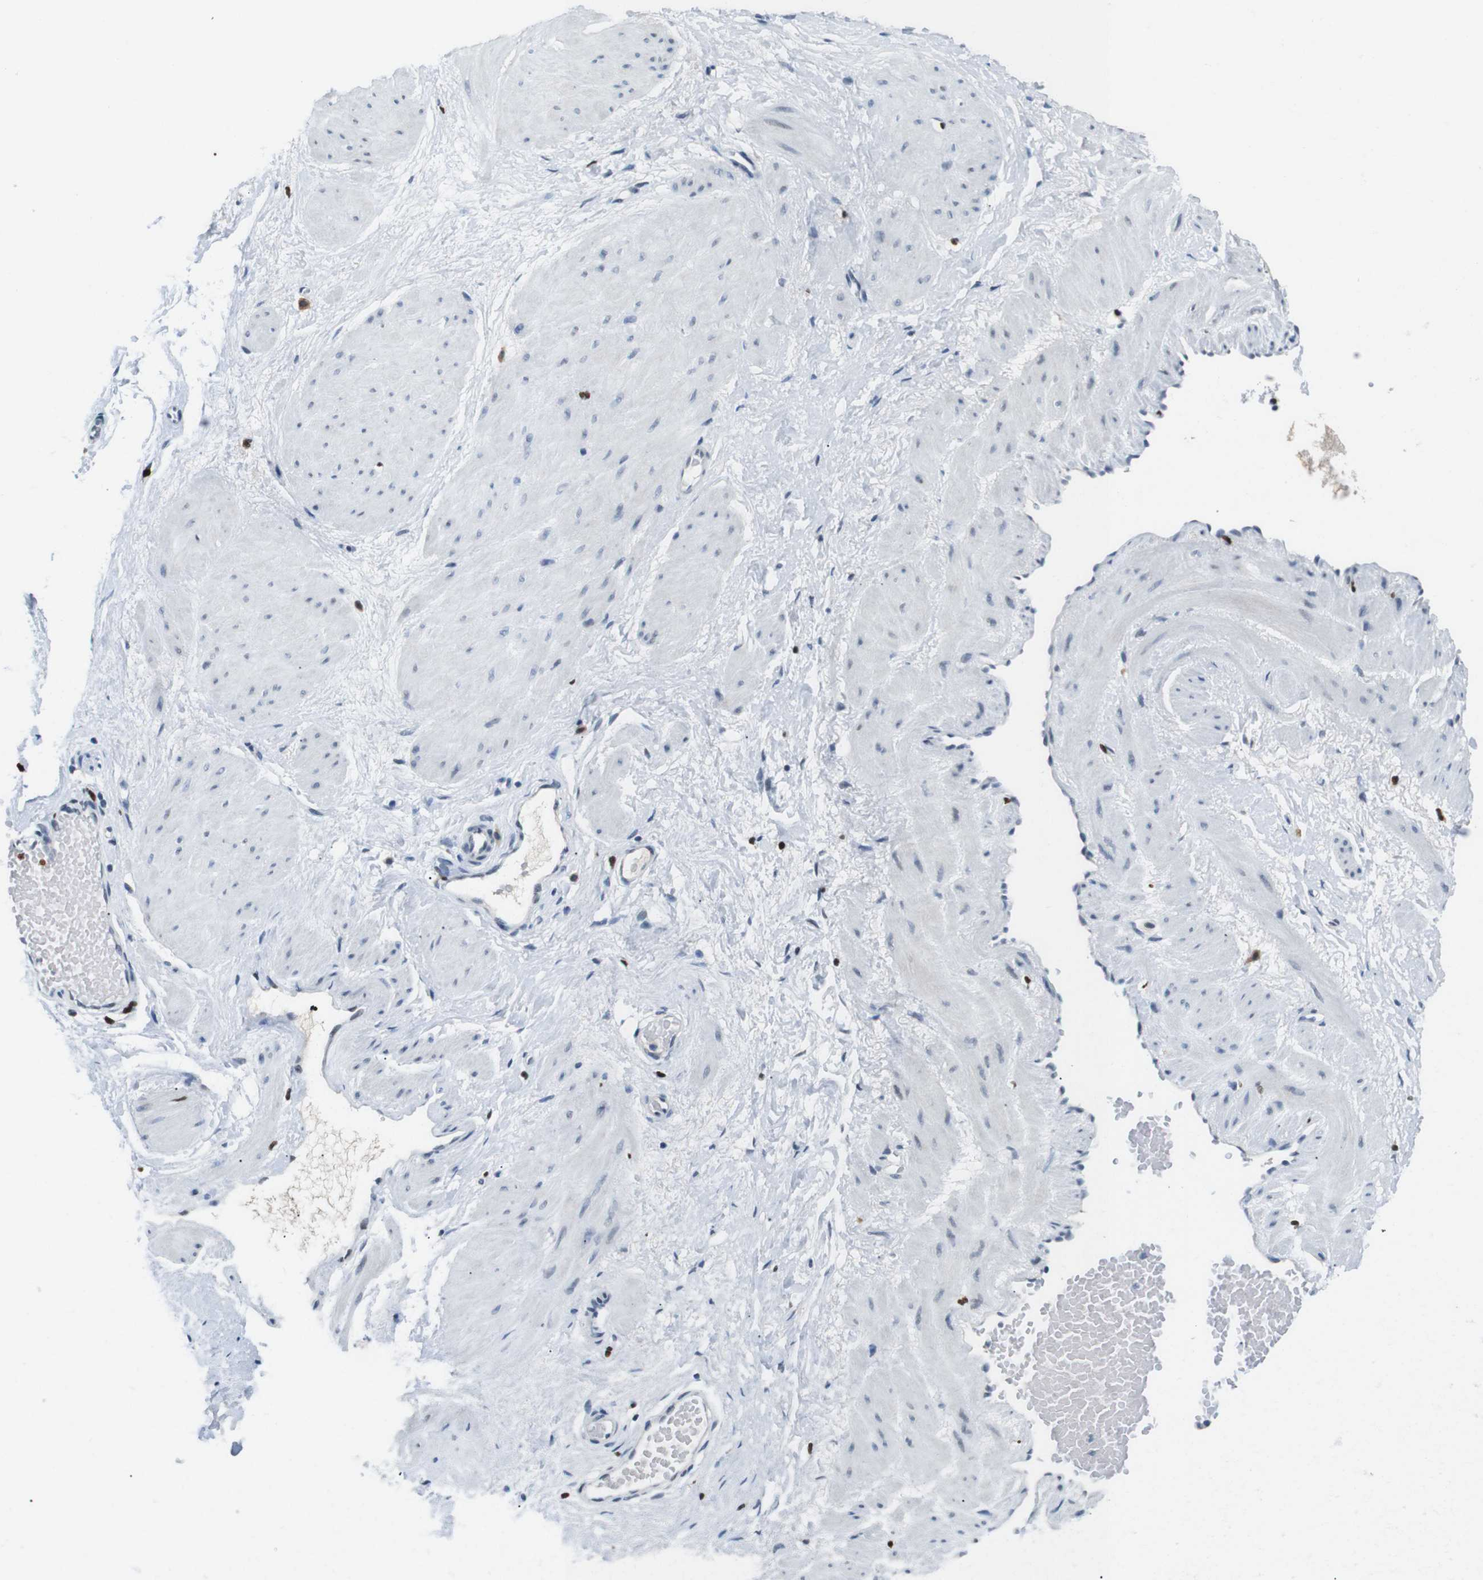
{"staining": {"intensity": "negative", "quantity": "none", "location": "none"}, "tissue": "adipose tissue", "cell_type": "Adipocytes", "image_type": "normal", "snomed": [{"axis": "morphology", "description": "Normal tissue, NOS"}, {"axis": "topography", "description": "Soft tissue"}, {"axis": "topography", "description": "Vascular tissue"}], "caption": "This is an immunohistochemistry image of benign adipose tissue. There is no positivity in adipocytes.", "gene": "IRF8", "patient": {"sex": "female", "age": 35}}